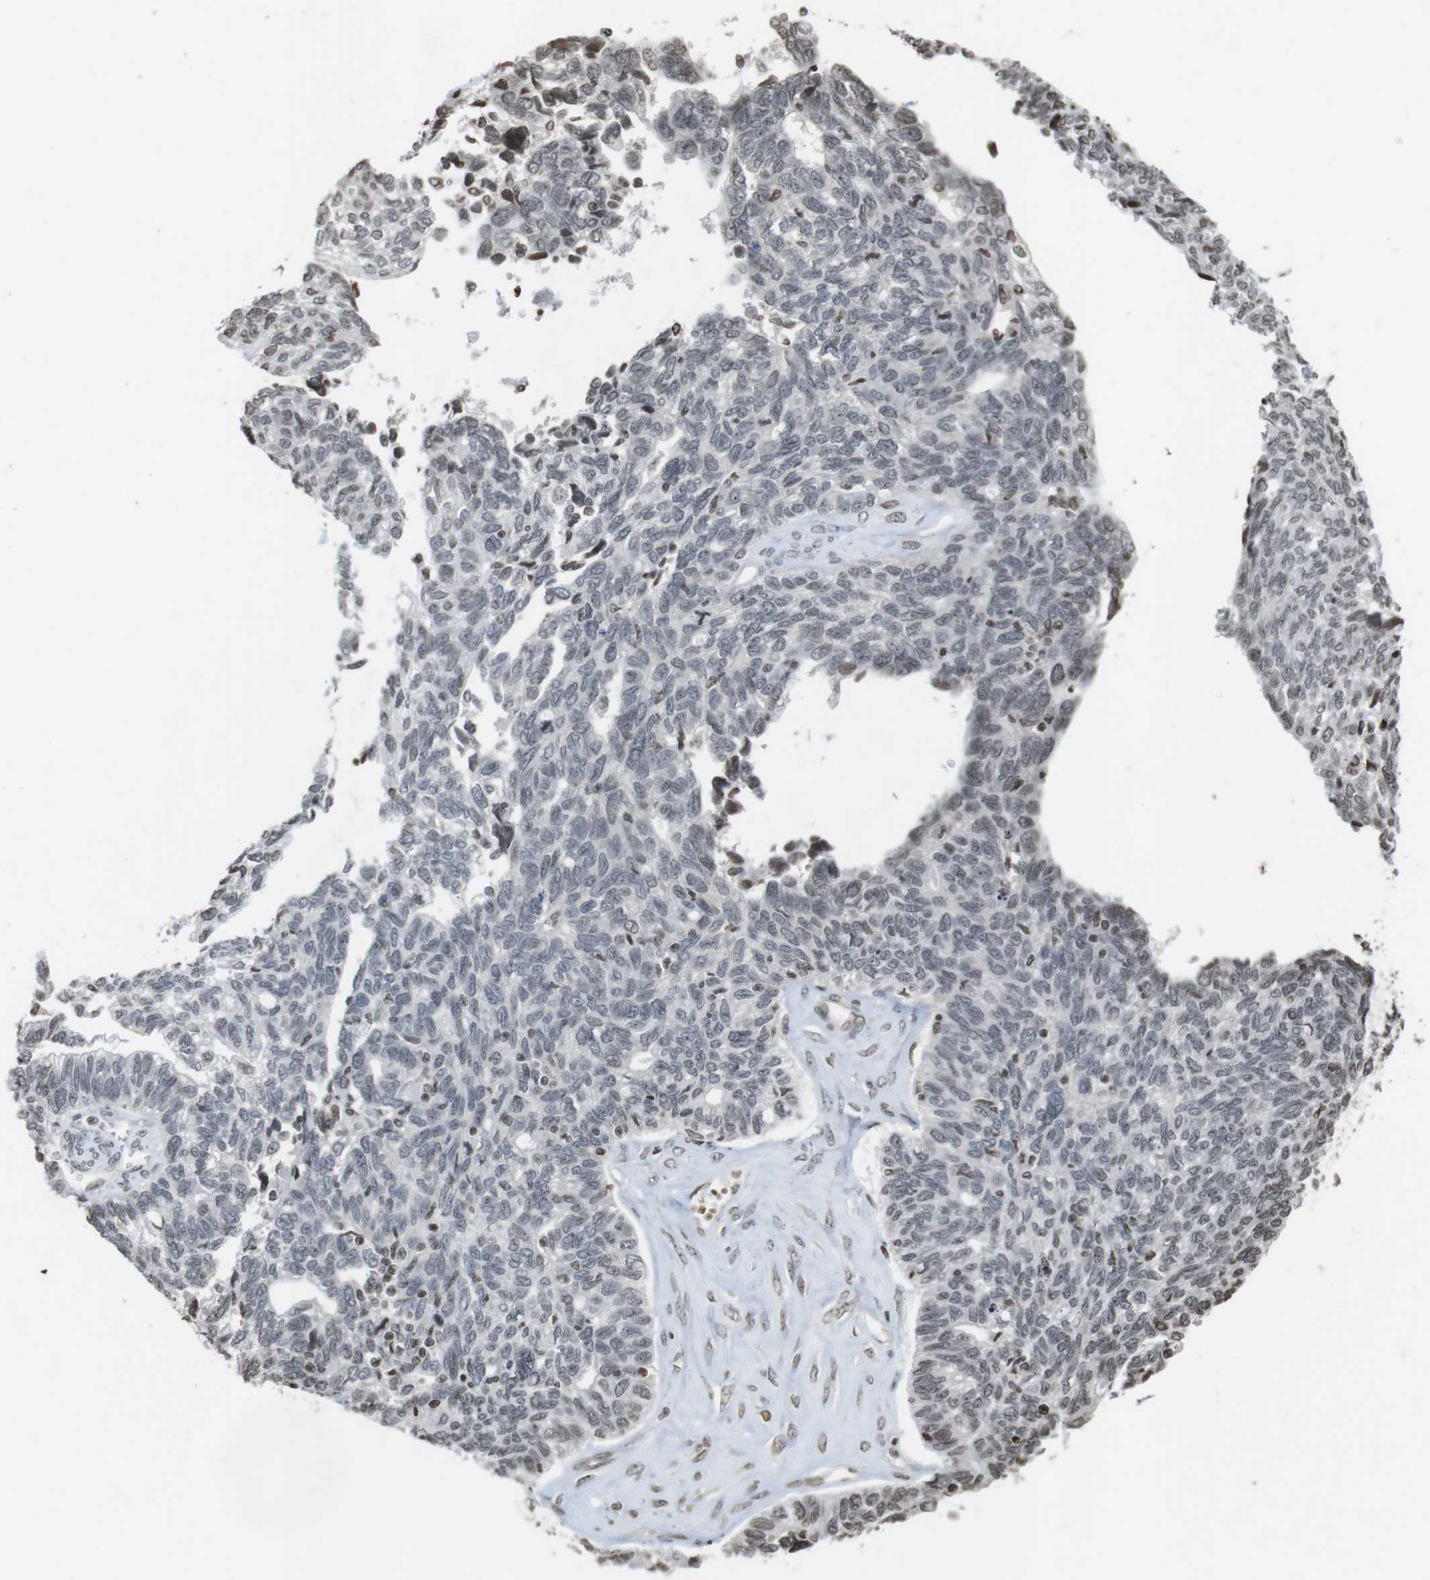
{"staining": {"intensity": "negative", "quantity": "none", "location": "none"}, "tissue": "ovarian cancer", "cell_type": "Tumor cells", "image_type": "cancer", "snomed": [{"axis": "morphology", "description": "Cystadenocarcinoma, serous, NOS"}, {"axis": "topography", "description": "Ovary"}], "caption": "Ovarian cancer stained for a protein using immunohistochemistry (IHC) demonstrates no expression tumor cells.", "gene": "FOXA3", "patient": {"sex": "female", "age": 79}}